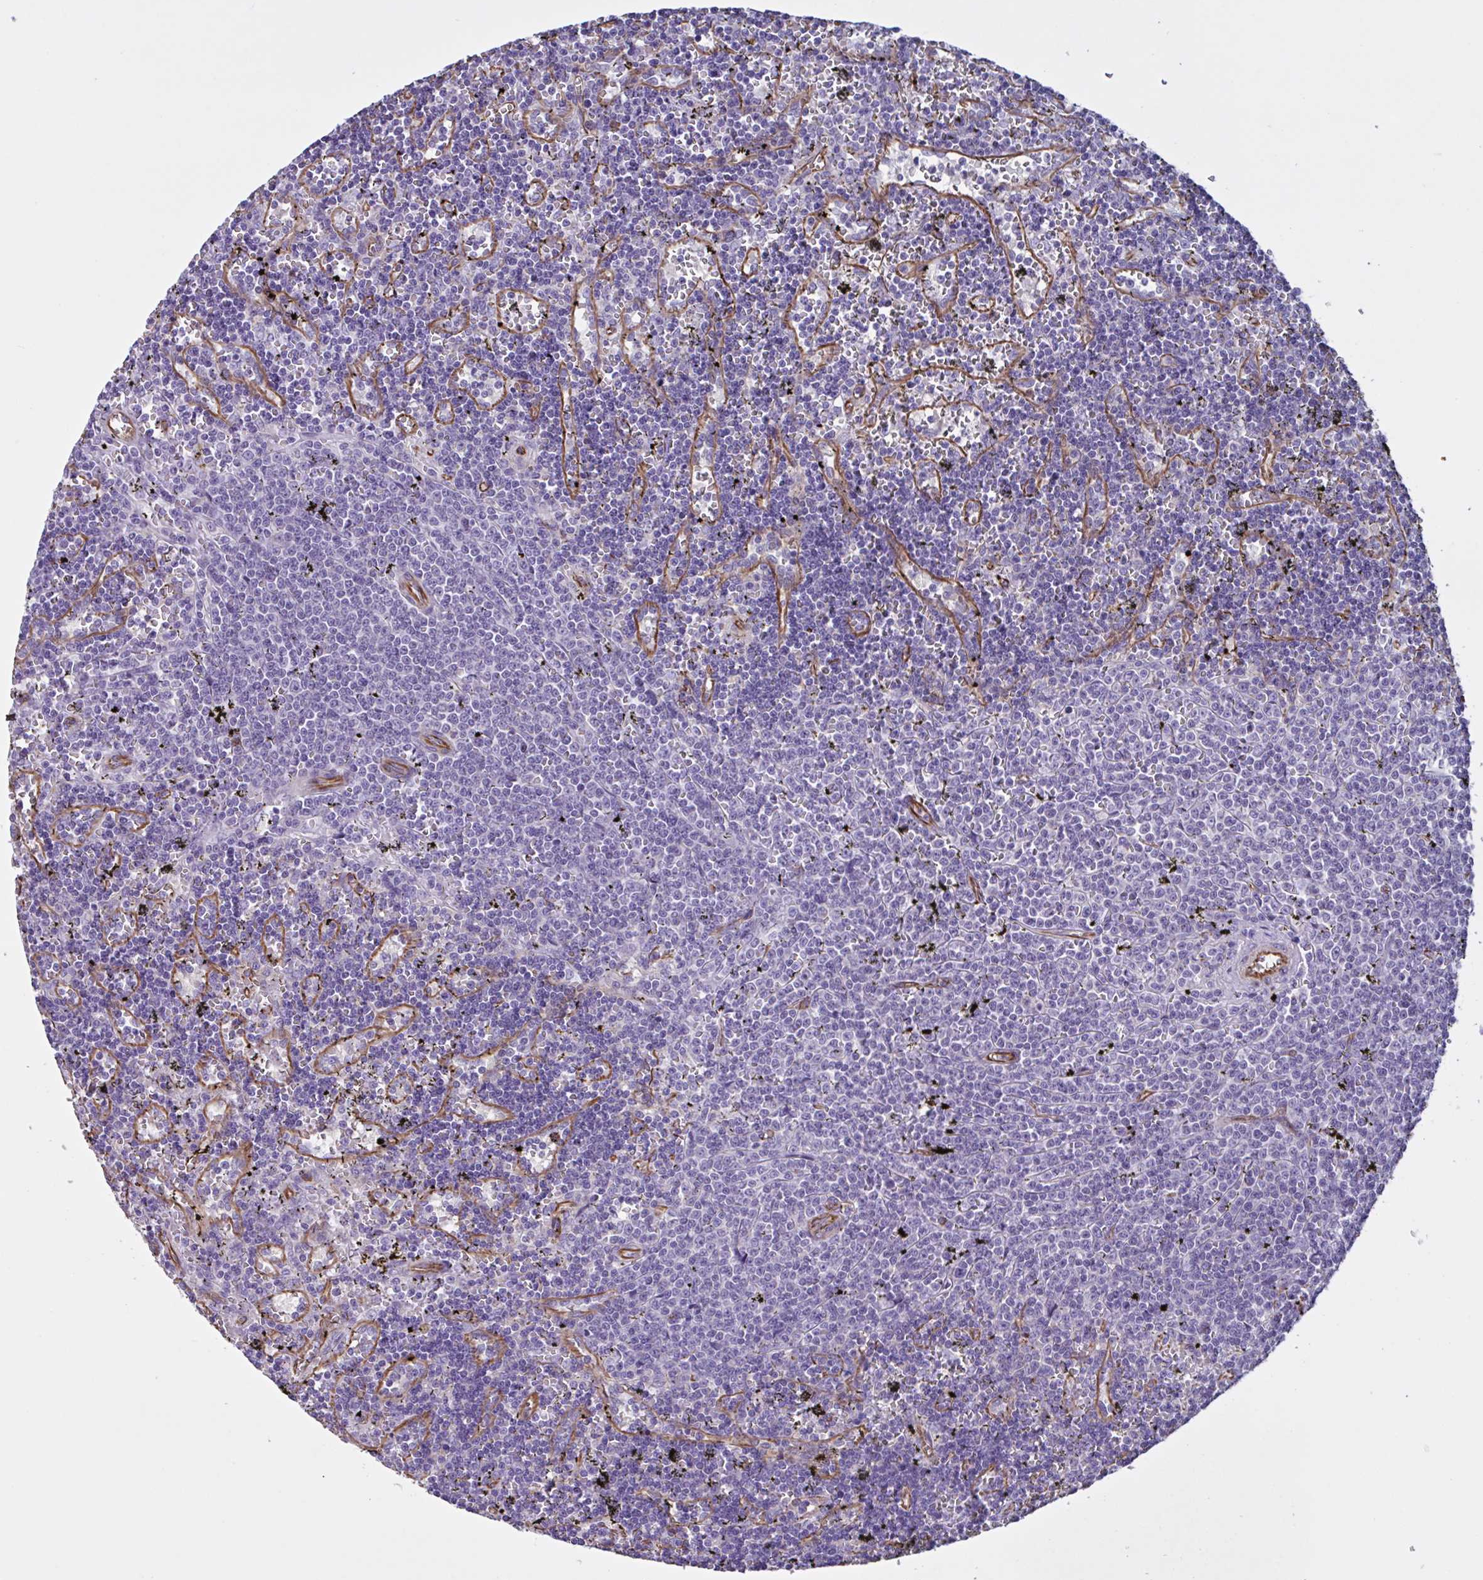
{"staining": {"intensity": "negative", "quantity": "none", "location": "none"}, "tissue": "lymphoma", "cell_type": "Tumor cells", "image_type": "cancer", "snomed": [{"axis": "morphology", "description": "Malignant lymphoma, non-Hodgkin's type, Low grade"}, {"axis": "topography", "description": "Spleen"}], "caption": "This is an immunohistochemistry (IHC) micrograph of human lymphoma. There is no positivity in tumor cells.", "gene": "TMEM86B", "patient": {"sex": "male", "age": 60}}